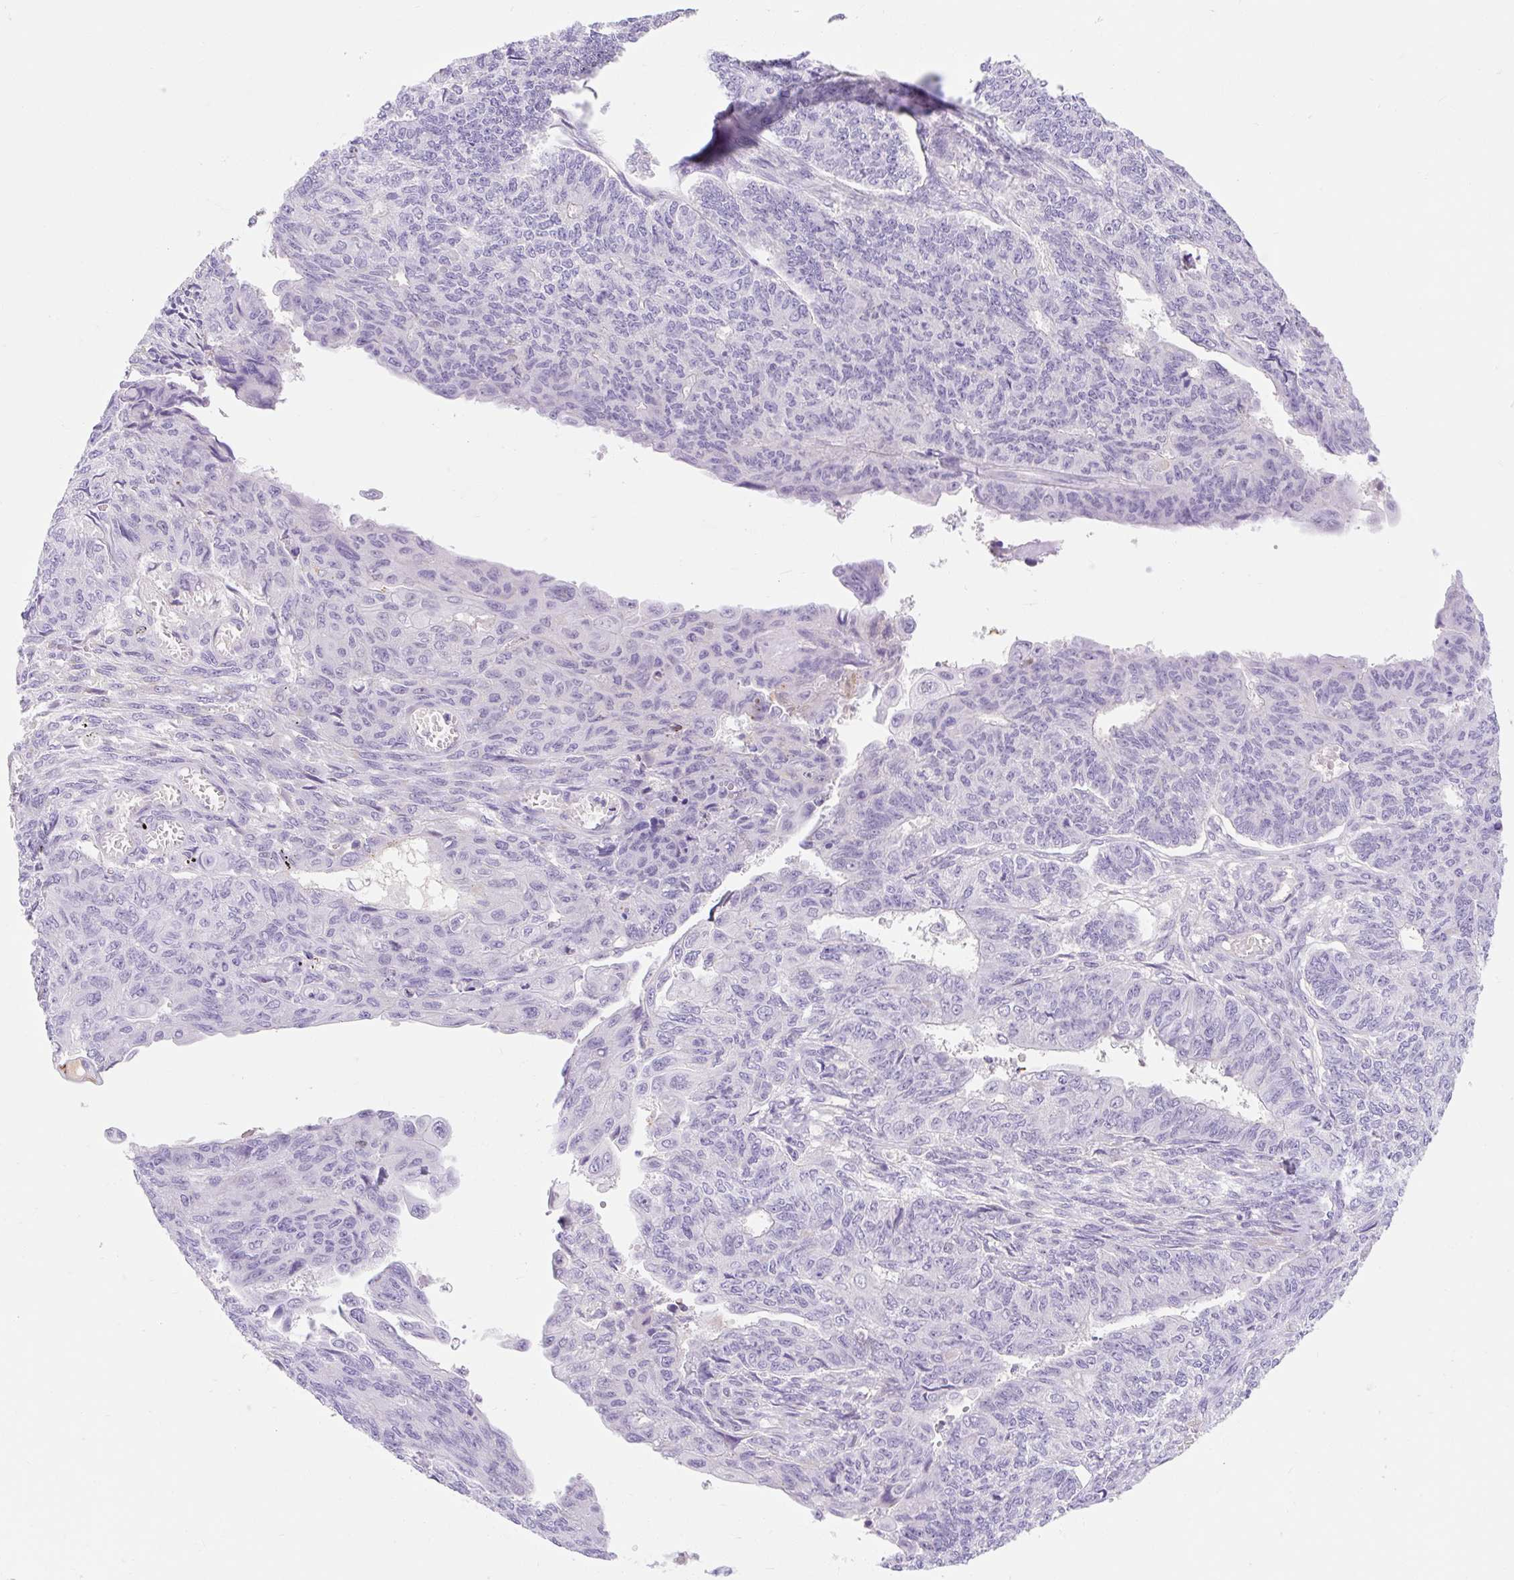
{"staining": {"intensity": "negative", "quantity": "none", "location": "none"}, "tissue": "endometrial cancer", "cell_type": "Tumor cells", "image_type": "cancer", "snomed": [{"axis": "morphology", "description": "Adenocarcinoma, NOS"}, {"axis": "topography", "description": "Endometrium"}], "caption": "DAB (3,3'-diaminobenzidine) immunohistochemical staining of endometrial cancer (adenocarcinoma) shows no significant positivity in tumor cells.", "gene": "SLC28A1", "patient": {"sex": "female", "age": 32}}